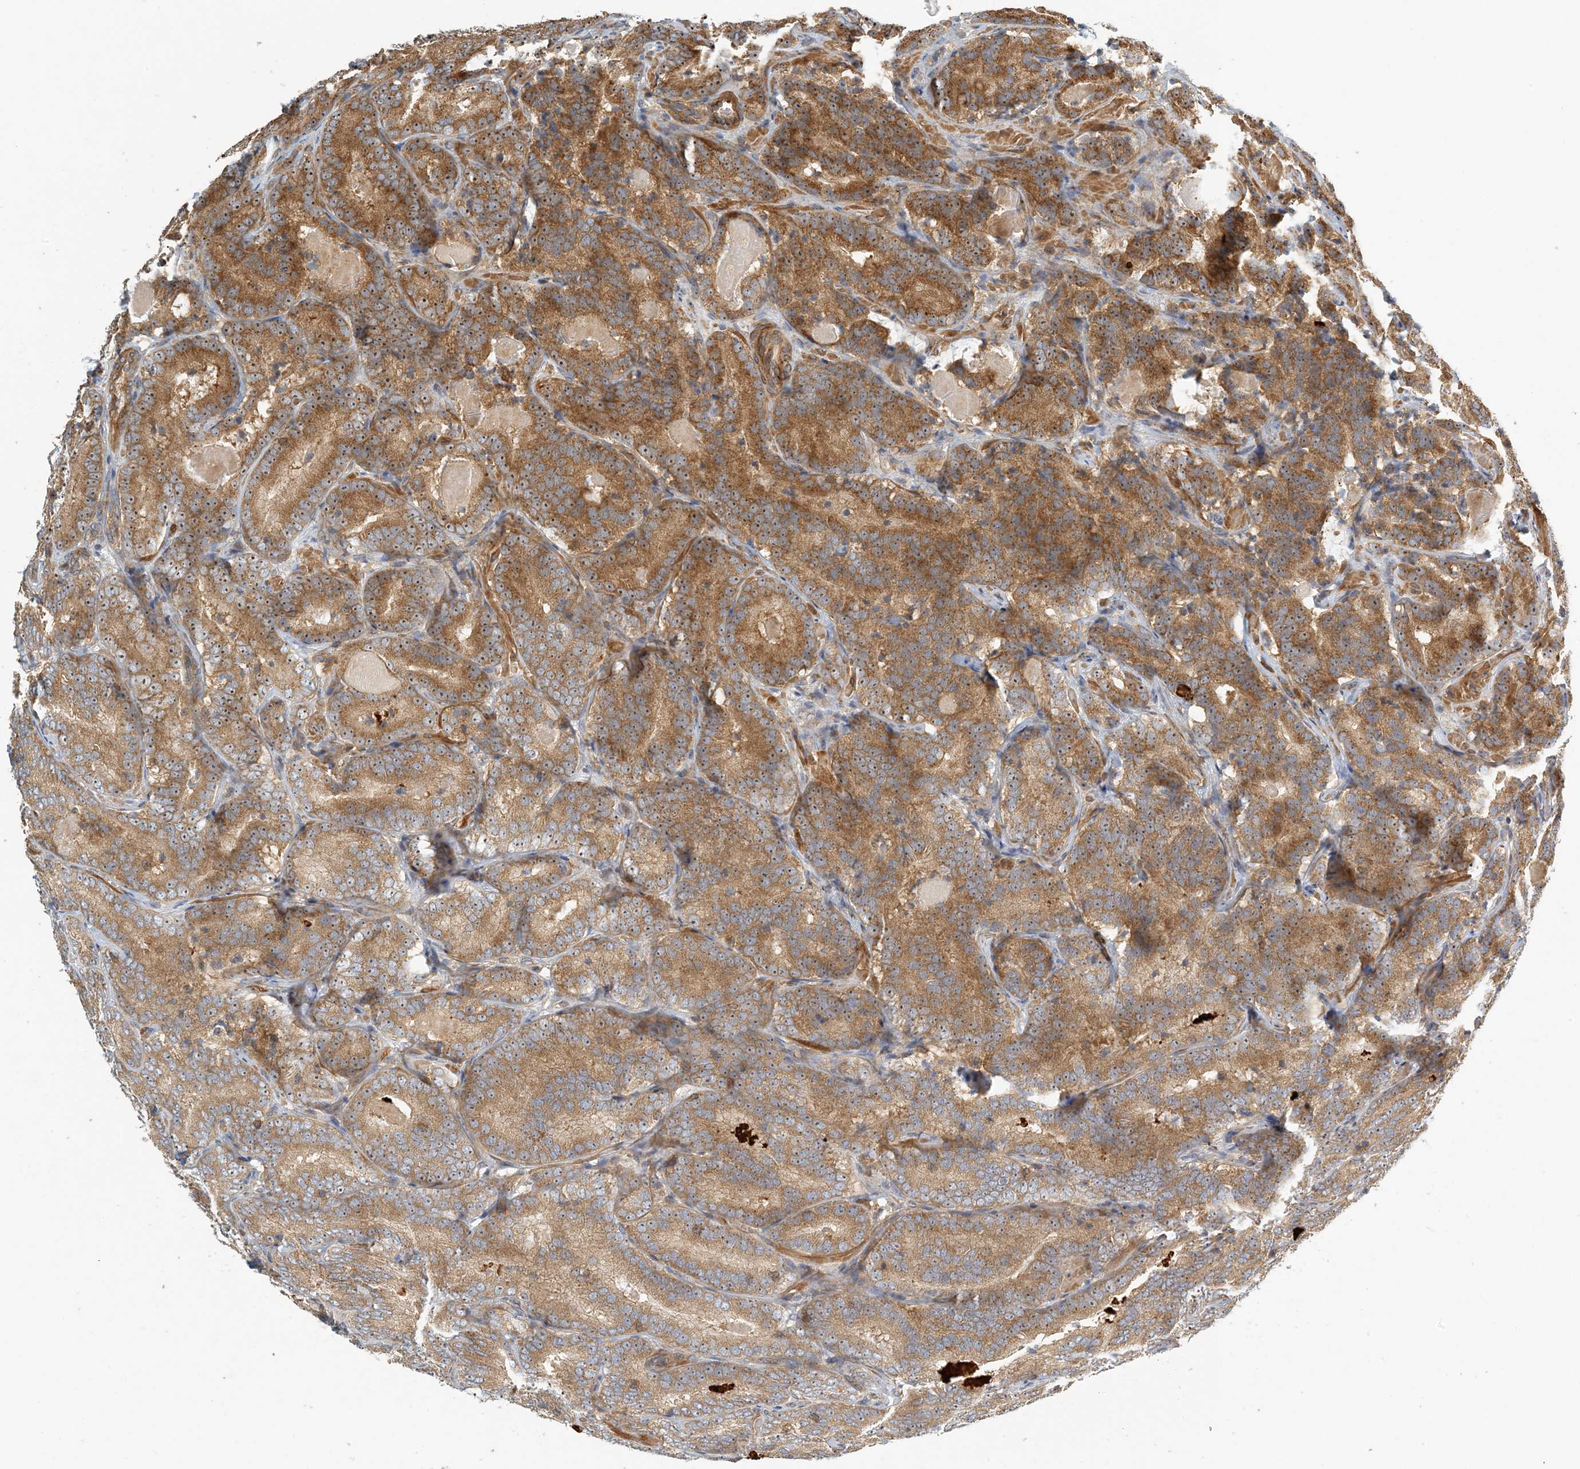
{"staining": {"intensity": "moderate", "quantity": ">75%", "location": "cytoplasmic/membranous,nuclear"}, "tissue": "prostate cancer", "cell_type": "Tumor cells", "image_type": "cancer", "snomed": [{"axis": "morphology", "description": "Adenocarcinoma, High grade"}, {"axis": "topography", "description": "Prostate"}], "caption": "The histopathology image exhibits immunohistochemical staining of high-grade adenocarcinoma (prostate). There is moderate cytoplasmic/membranous and nuclear positivity is appreciated in about >75% of tumor cells. Using DAB (brown) and hematoxylin (blue) stains, captured at high magnification using brightfield microscopy.", "gene": "COLEC11", "patient": {"sex": "male", "age": 57}}